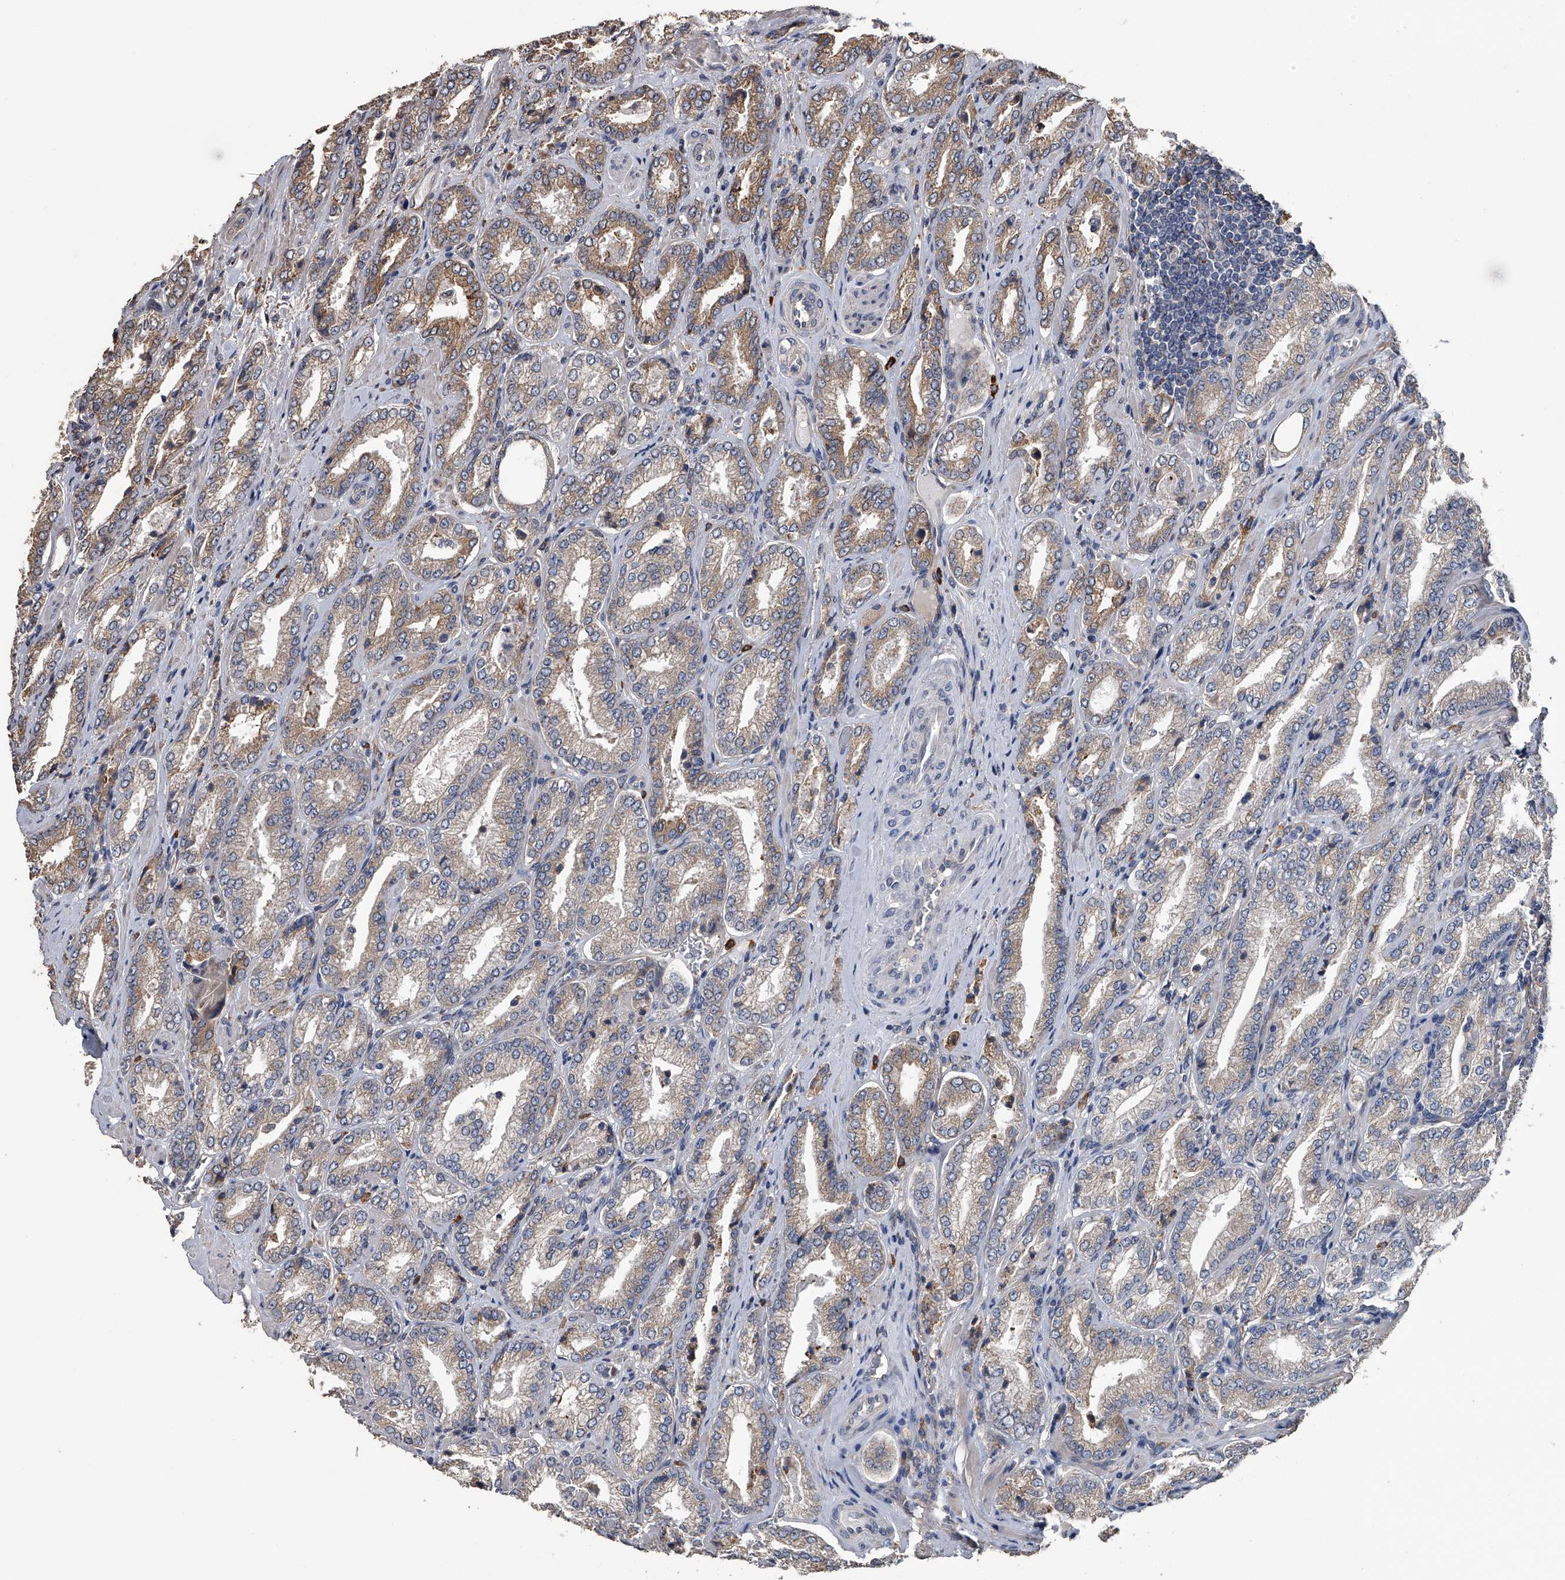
{"staining": {"intensity": "weak", "quantity": "25%-75%", "location": "cytoplasmic/membranous"}, "tissue": "prostate cancer", "cell_type": "Tumor cells", "image_type": "cancer", "snomed": [{"axis": "morphology", "description": "Adenocarcinoma, Low grade"}, {"axis": "topography", "description": "Prostate"}], "caption": "Prostate cancer was stained to show a protein in brown. There is low levels of weak cytoplasmic/membranous expression in about 25%-75% of tumor cells. (Stains: DAB (3,3'-diaminobenzidine) in brown, nuclei in blue, Microscopy: brightfield microscopy at high magnification).", "gene": "PCLO", "patient": {"sex": "male", "age": 62}}